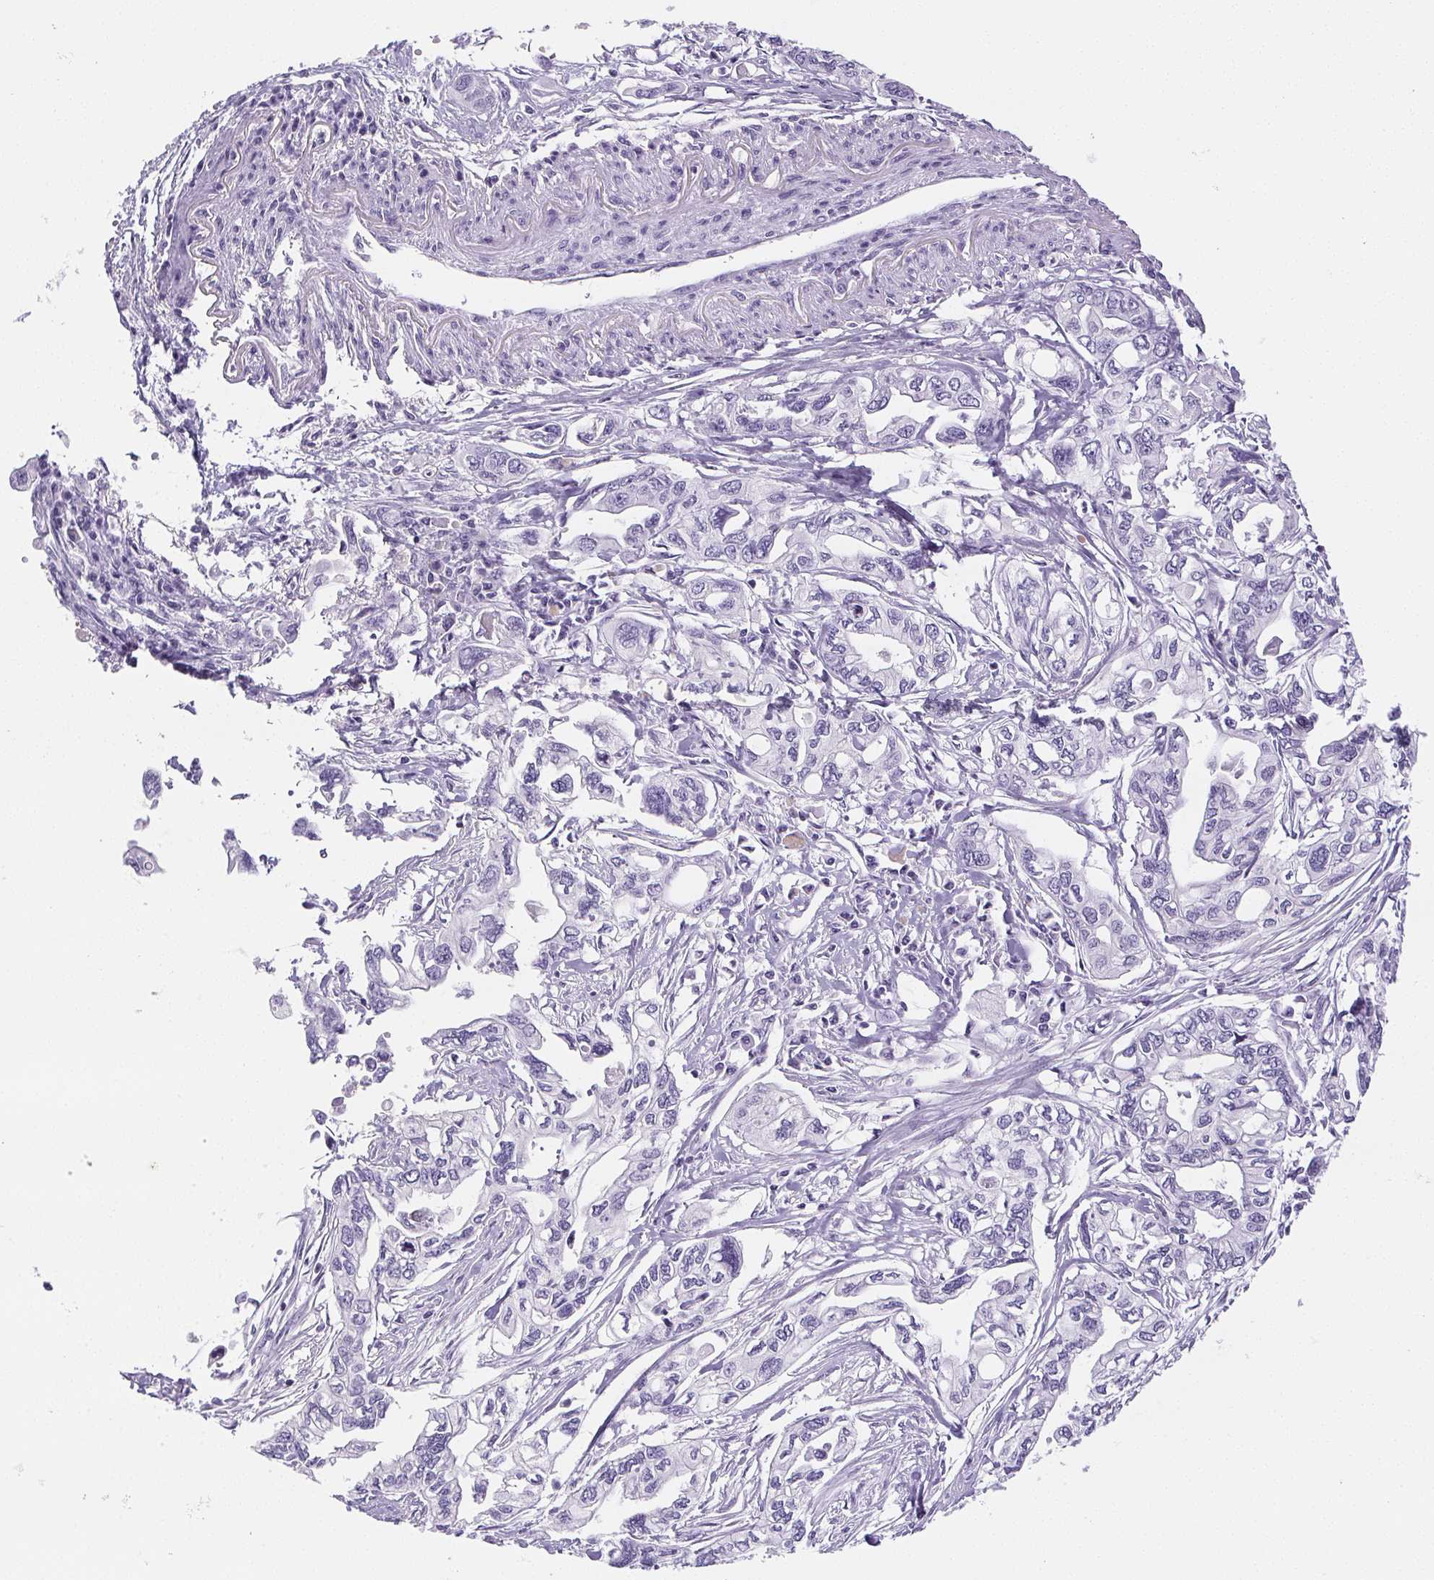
{"staining": {"intensity": "negative", "quantity": "none", "location": "none"}, "tissue": "pancreatic cancer", "cell_type": "Tumor cells", "image_type": "cancer", "snomed": [{"axis": "morphology", "description": "Adenocarcinoma, NOS"}, {"axis": "topography", "description": "Pancreas"}], "caption": "Pancreatic cancer (adenocarcinoma) was stained to show a protein in brown. There is no significant expression in tumor cells.", "gene": "BEND2", "patient": {"sex": "male", "age": 68}}